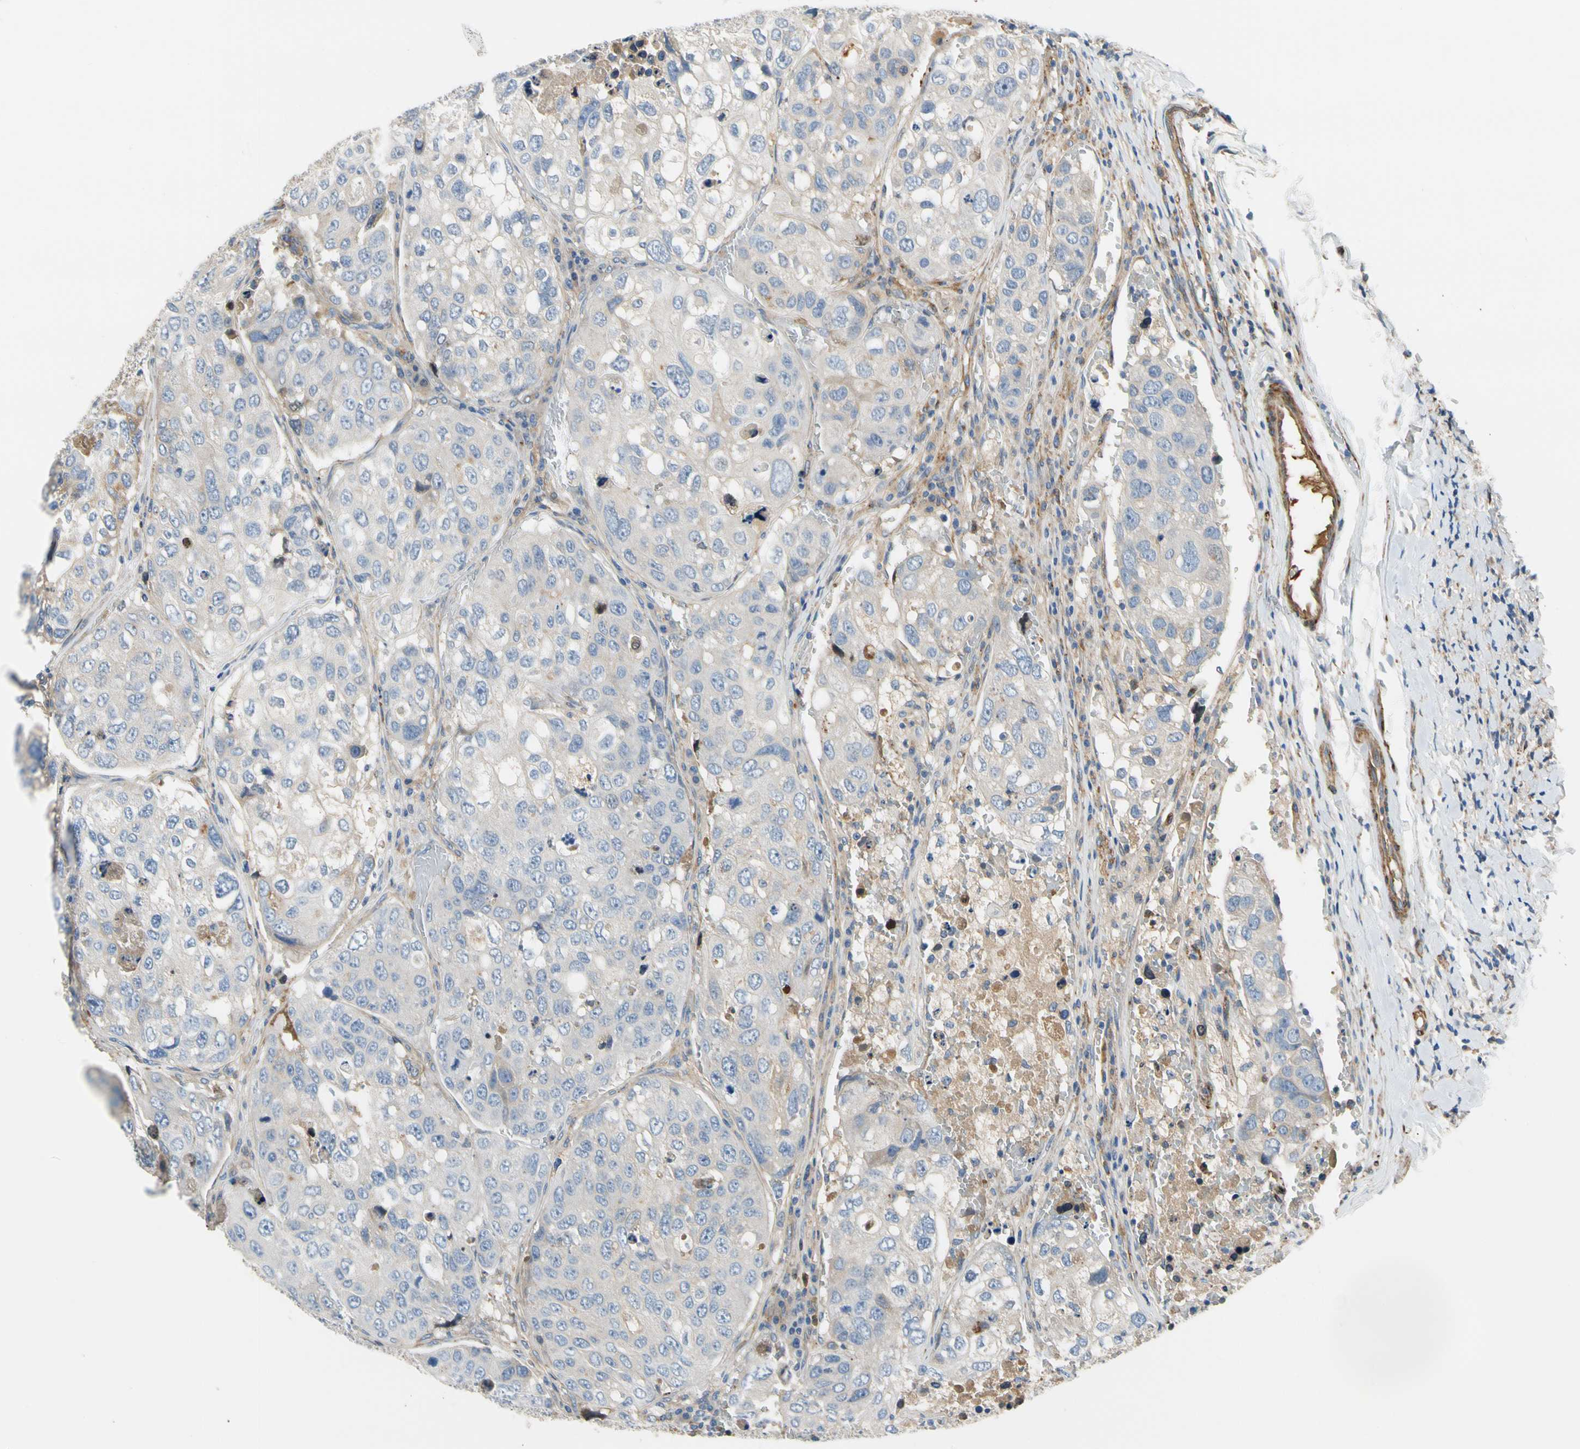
{"staining": {"intensity": "weak", "quantity": "<25%", "location": "cytoplasmic/membranous"}, "tissue": "urothelial cancer", "cell_type": "Tumor cells", "image_type": "cancer", "snomed": [{"axis": "morphology", "description": "Urothelial carcinoma, High grade"}, {"axis": "topography", "description": "Lymph node"}, {"axis": "topography", "description": "Urinary bladder"}], "caption": "Image shows no protein expression in tumor cells of urothelial cancer tissue.", "gene": "ENTREP3", "patient": {"sex": "male", "age": 51}}